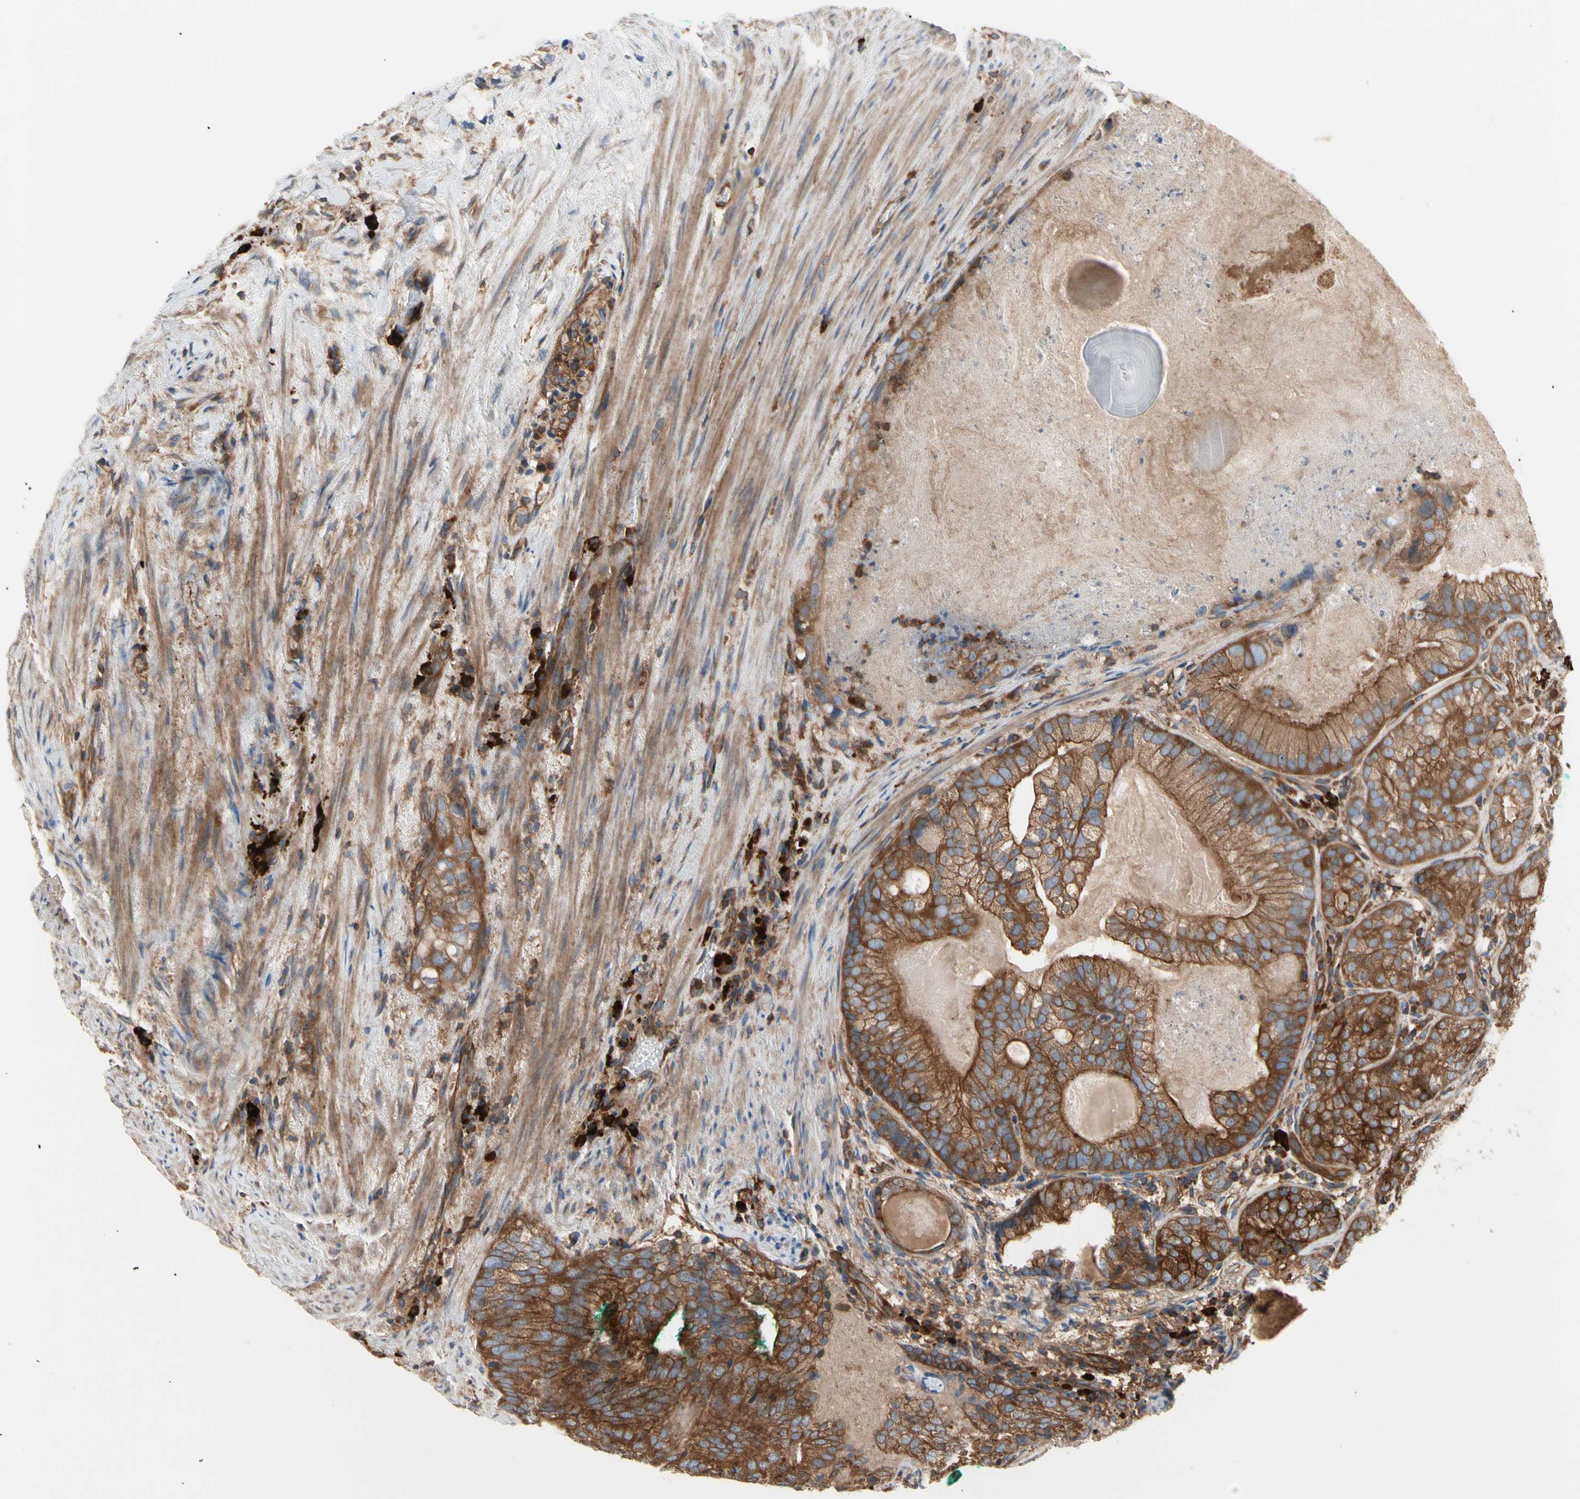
{"staining": {"intensity": "strong", "quantity": ">75%", "location": "cytoplasmic/membranous"}, "tissue": "prostate cancer", "cell_type": "Tumor cells", "image_type": "cancer", "snomed": [{"axis": "morphology", "description": "Adenocarcinoma, High grade"}, {"axis": "topography", "description": "Prostate"}], "caption": "Prostate adenocarcinoma (high-grade) stained for a protein shows strong cytoplasmic/membranous positivity in tumor cells.", "gene": "ROCK1", "patient": {"sex": "male", "age": 66}}